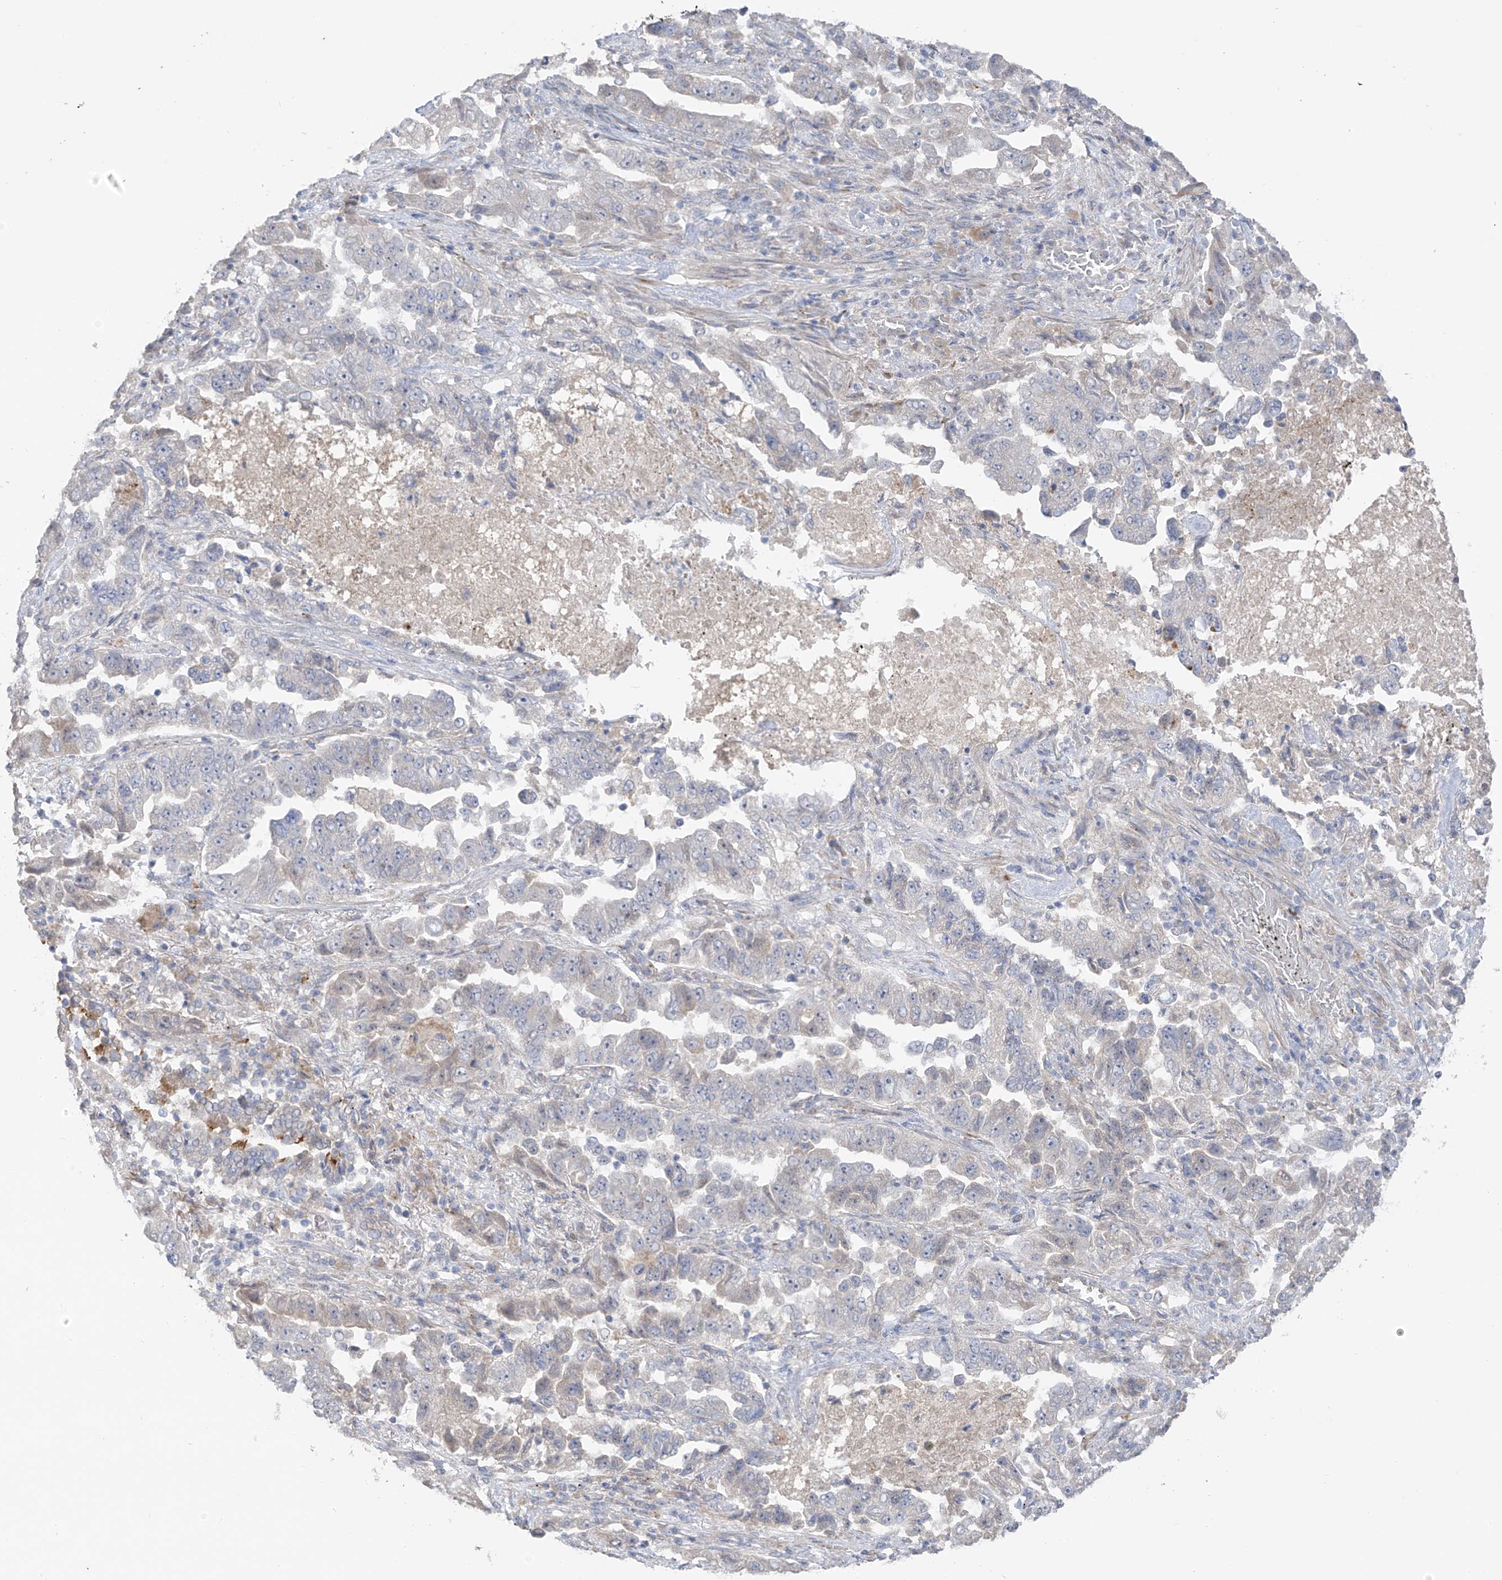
{"staining": {"intensity": "negative", "quantity": "none", "location": "none"}, "tissue": "lung cancer", "cell_type": "Tumor cells", "image_type": "cancer", "snomed": [{"axis": "morphology", "description": "Adenocarcinoma, NOS"}, {"axis": "topography", "description": "Lung"}], "caption": "Human lung cancer stained for a protein using immunohistochemistry (IHC) shows no positivity in tumor cells.", "gene": "NALCN", "patient": {"sex": "female", "age": 51}}